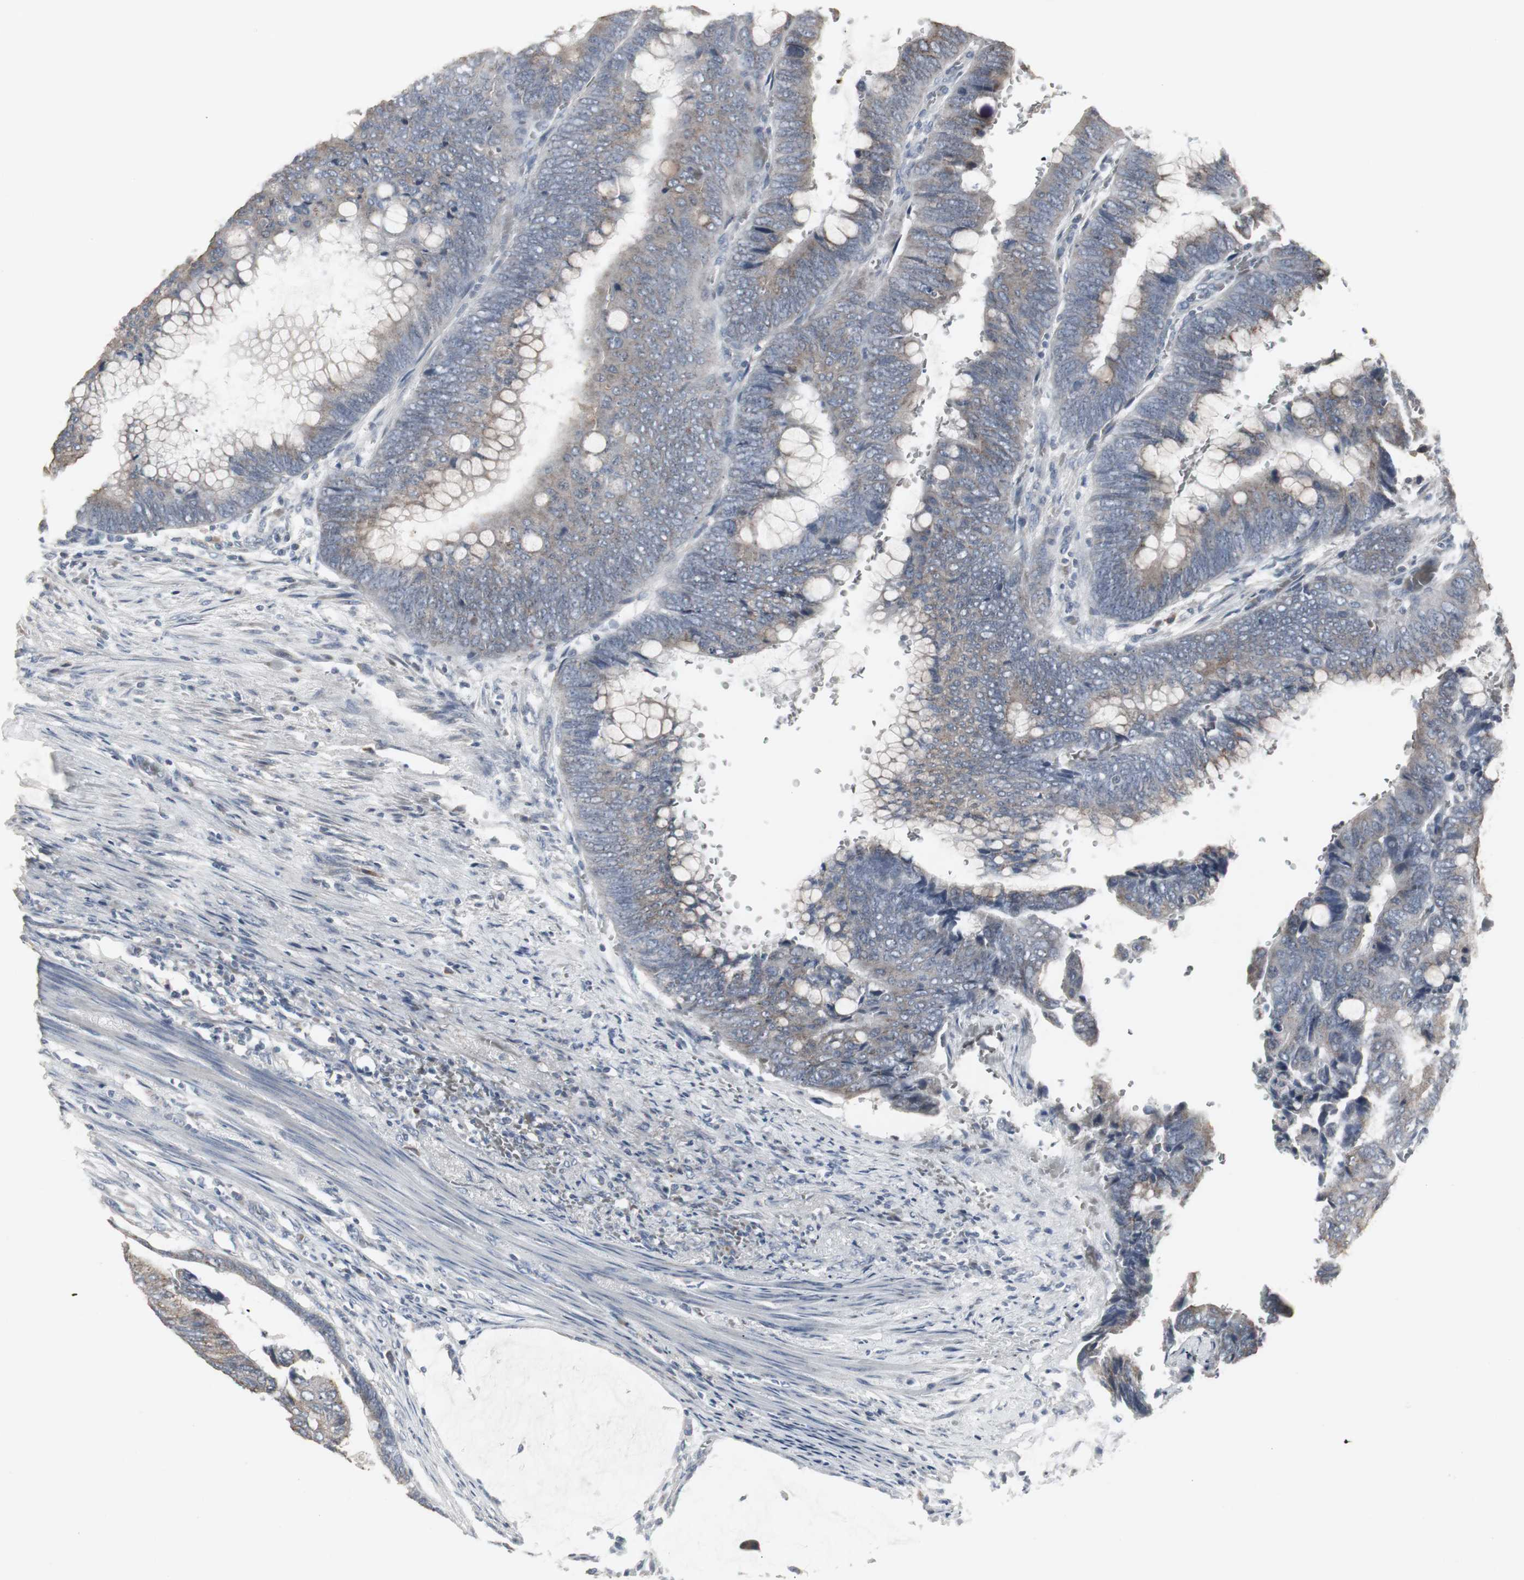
{"staining": {"intensity": "moderate", "quantity": "25%-75%", "location": "cytoplasmic/membranous"}, "tissue": "colorectal cancer", "cell_type": "Tumor cells", "image_type": "cancer", "snomed": [{"axis": "morphology", "description": "Normal tissue, NOS"}, {"axis": "morphology", "description": "Adenocarcinoma, NOS"}, {"axis": "topography", "description": "Rectum"}, {"axis": "topography", "description": "Peripheral nerve tissue"}], "caption": "Immunohistochemistry (IHC) image of colorectal cancer (adenocarcinoma) stained for a protein (brown), which demonstrates medium levels of moderate cytoplasmic/membranous staining in about 25%-75% of tumor cells.", "gene": "ACAA1", "patient": {"sex": "male", "age": 92}}